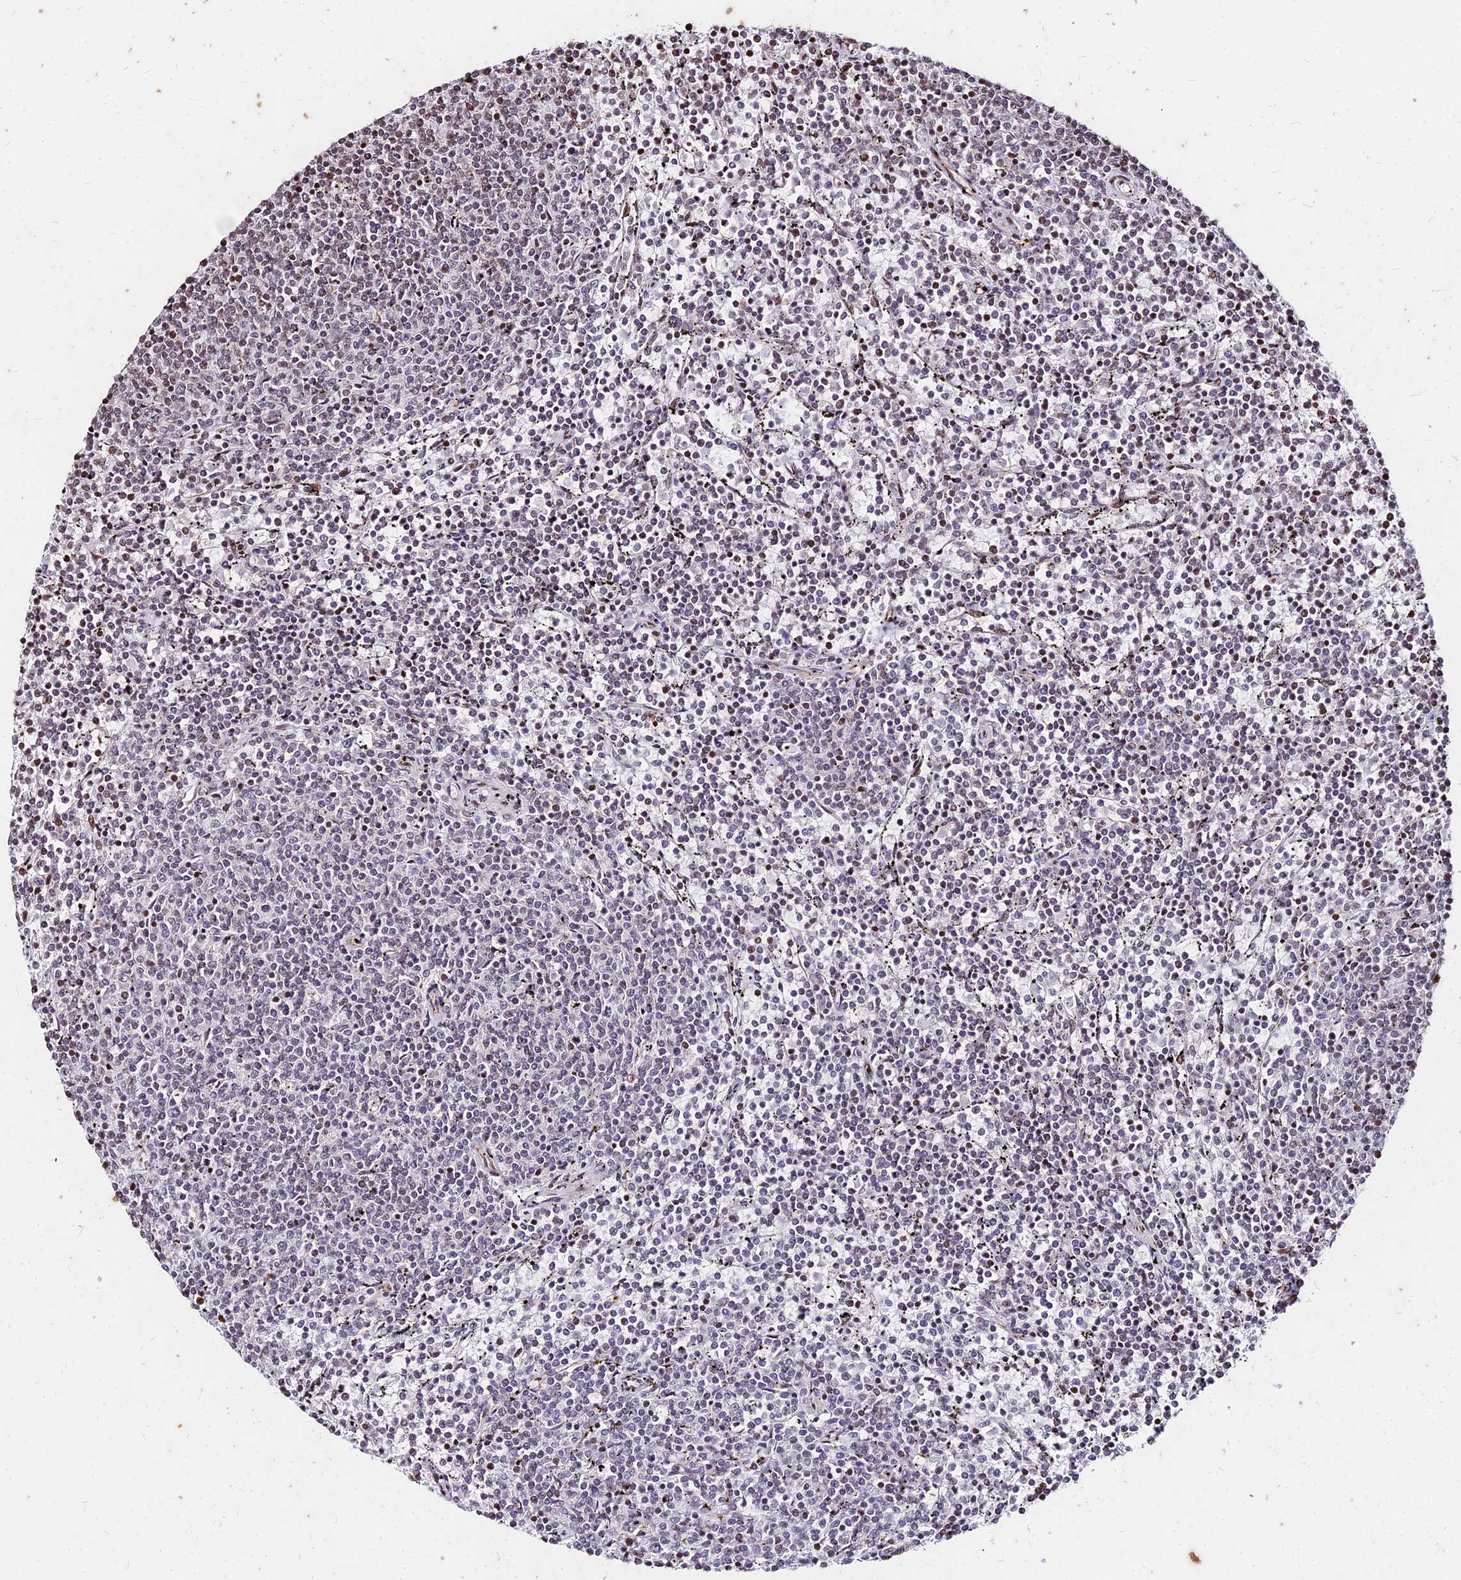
{"staining": {"intensity": "negative", "quantity": "none", "location": "none"}, "tissue": "lymphoma", "cell_type": "Tumor cells", "image_type": "cancer", "snomed": [{"axis": "morphology", "description": "Malignant lymphoma, non-Hodgkin's type, Low grade"}, {"axis": "topography", "description": "Spleen"}], "caption": "A high-resolution micrograph shows immunohistochemistry (IHC) staining of lymphoma, which exhibits no significant expression in tumor cells. Nuclei are stained in blue.", "gene": "NYAP2", "patient": {"sex": "female", "age": 50}}